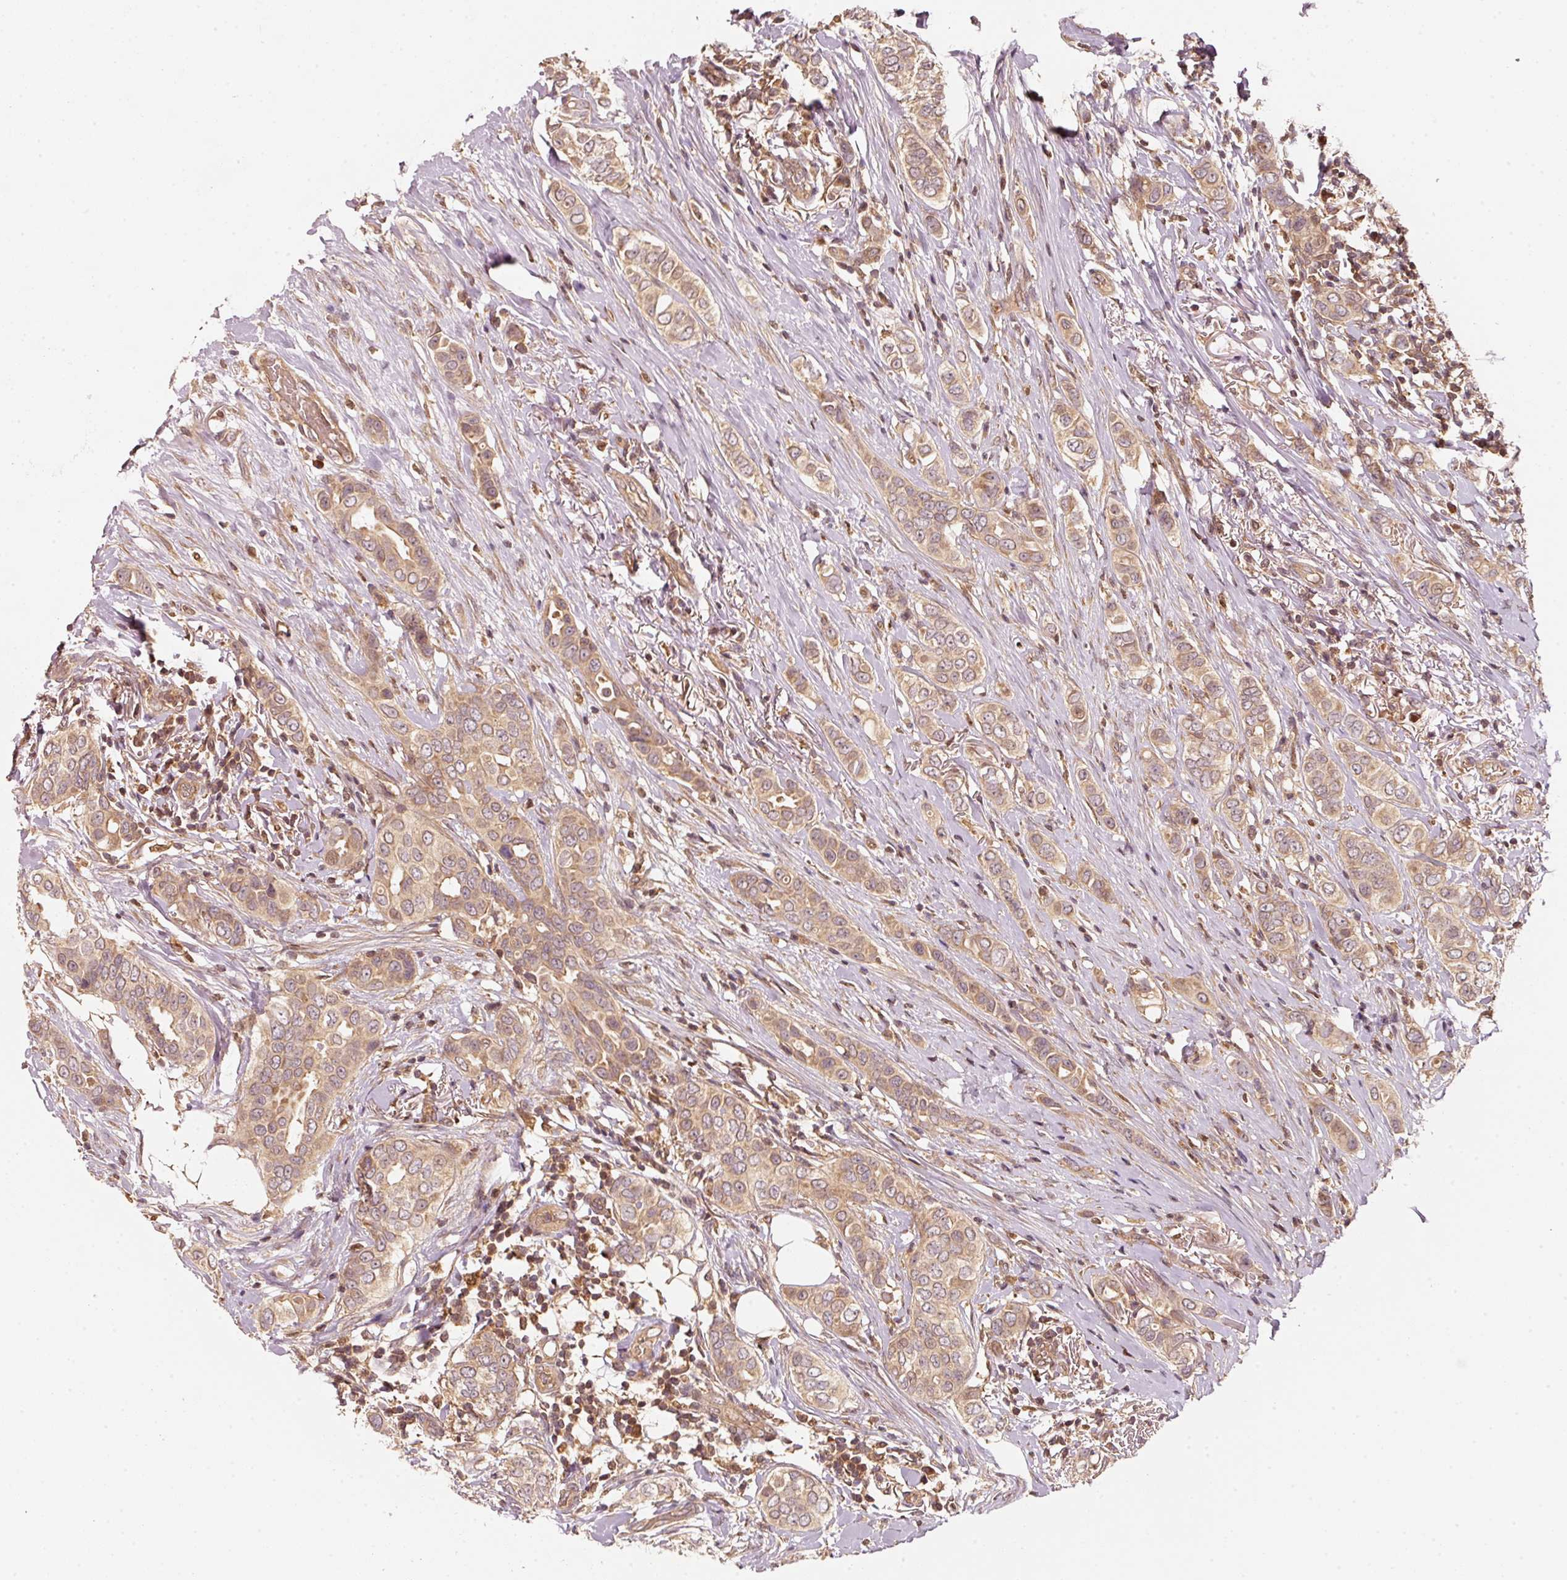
{"staining": {"intensity": "moderate", "quantity": ">75%", "location": "cytoplasmic/membranous"}, "tissue": "breast cancer", "cell_type": "Tumor cells", "image_type": "cancer", "snomed": [{"axis": "morphology", "description": "Lobular carcinoma"}, {"axis": "topography", "description": "Breast"}], "caption": "Lobular carcinoma (breast) was stained to show a protein in brown. There is medium levels of moderate cytoplasmic/membranous staining in about >75% of tumor cells.", "gene": "RRAS2", "patient": {"sex": "female", "age": 51}}